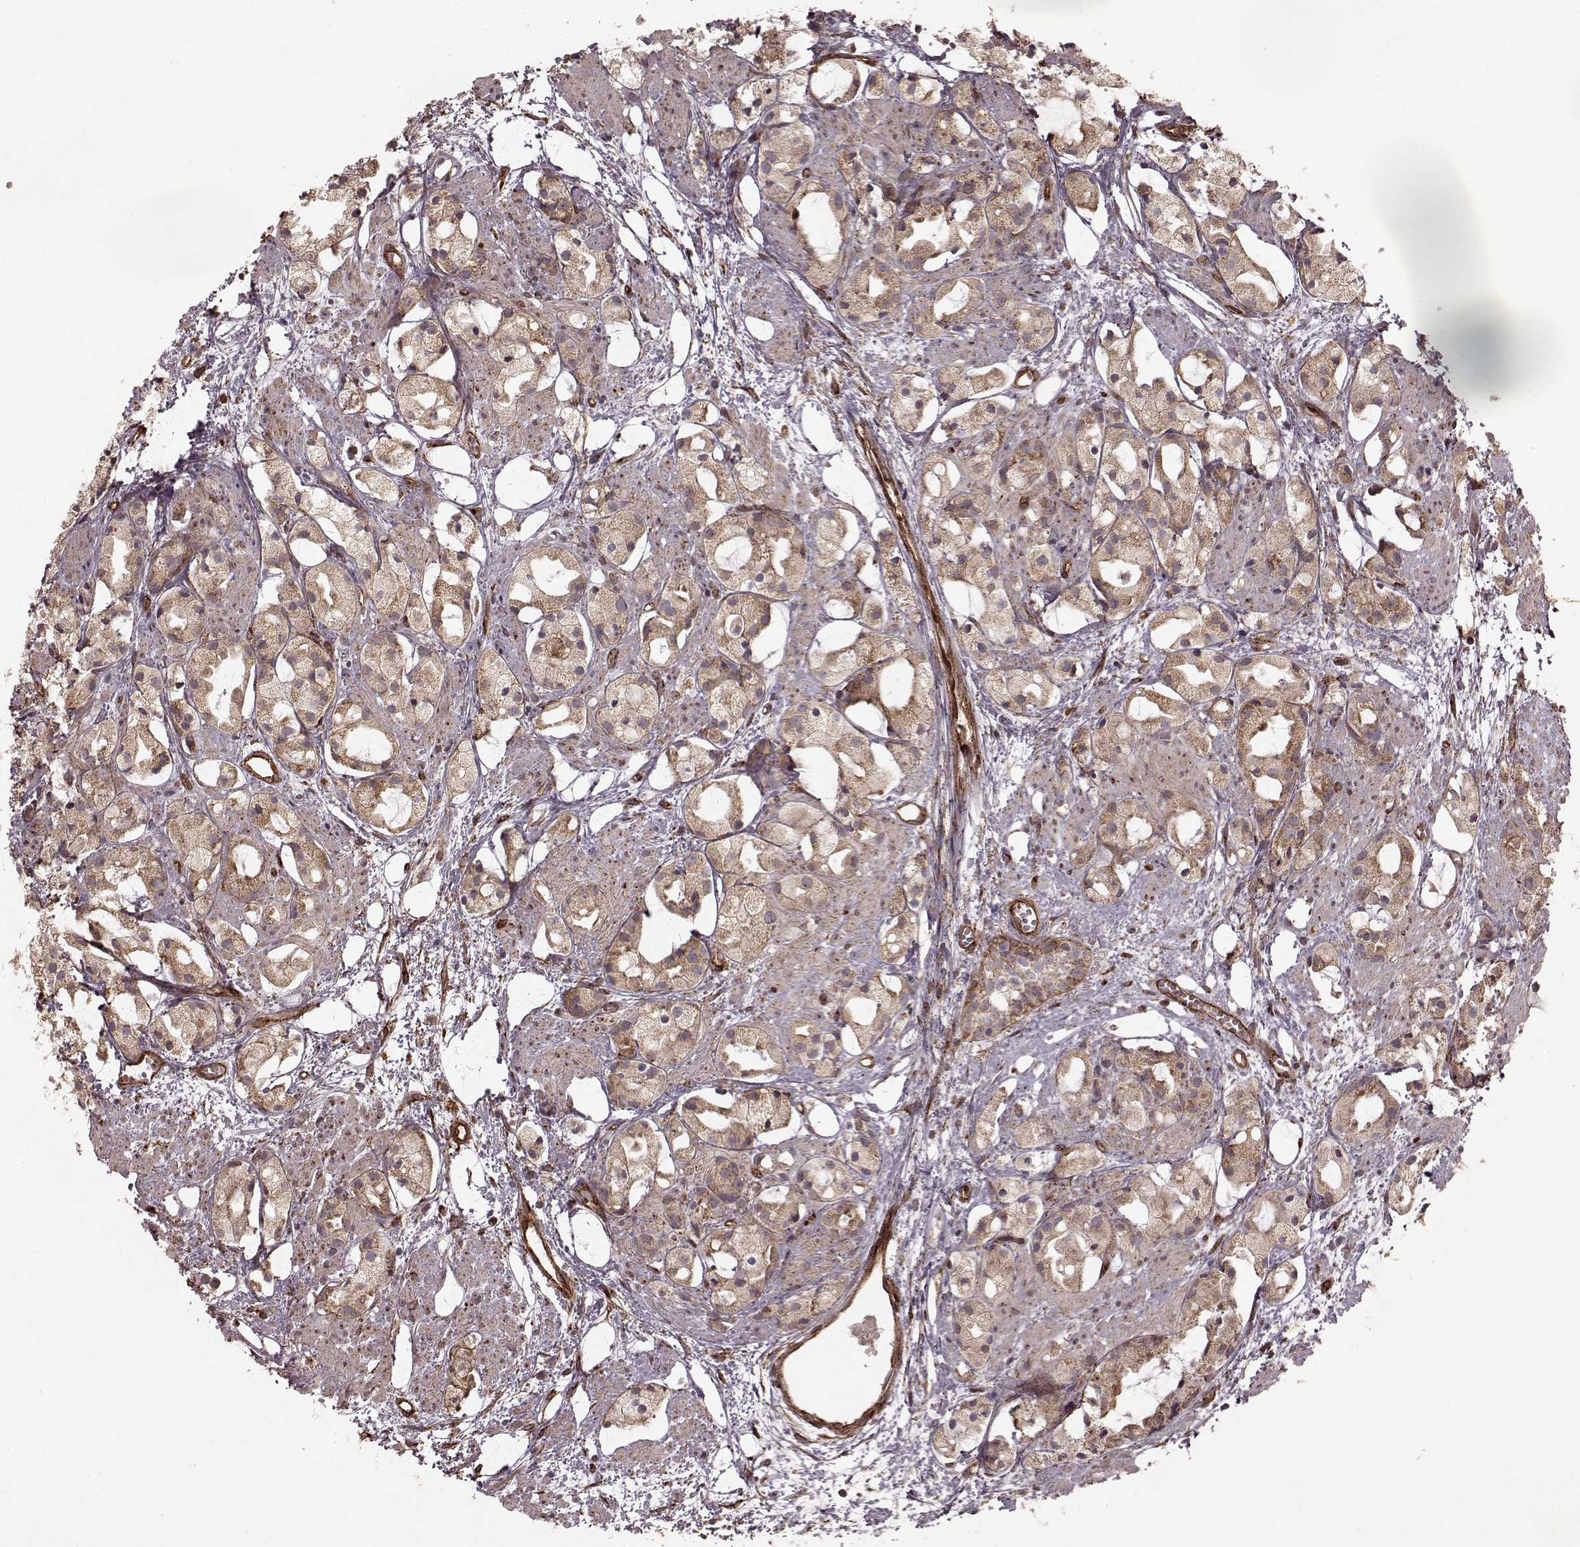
{"staining": {"intensity": "weak", "quantity": "25%-75%", "location": "cytoplasmic/membranous"}, "tissue": "prostate cancer", "cell_type": "Tumor cells", "image_type": "cancer", "snomed": [{"axis": "morphology", "description": "Adenocarcinoma, High grade"}, {"axis": "topography", "description": "Prostate"}], "caption": "Protein positivity by immunohistochemistry (IHC) displays weak cytoplasmic/membranous staining in about 25%-75% of tumor cells in prostate cancer.", "gene": "FXN", "patient": {"sex": "male", "age": 85}}